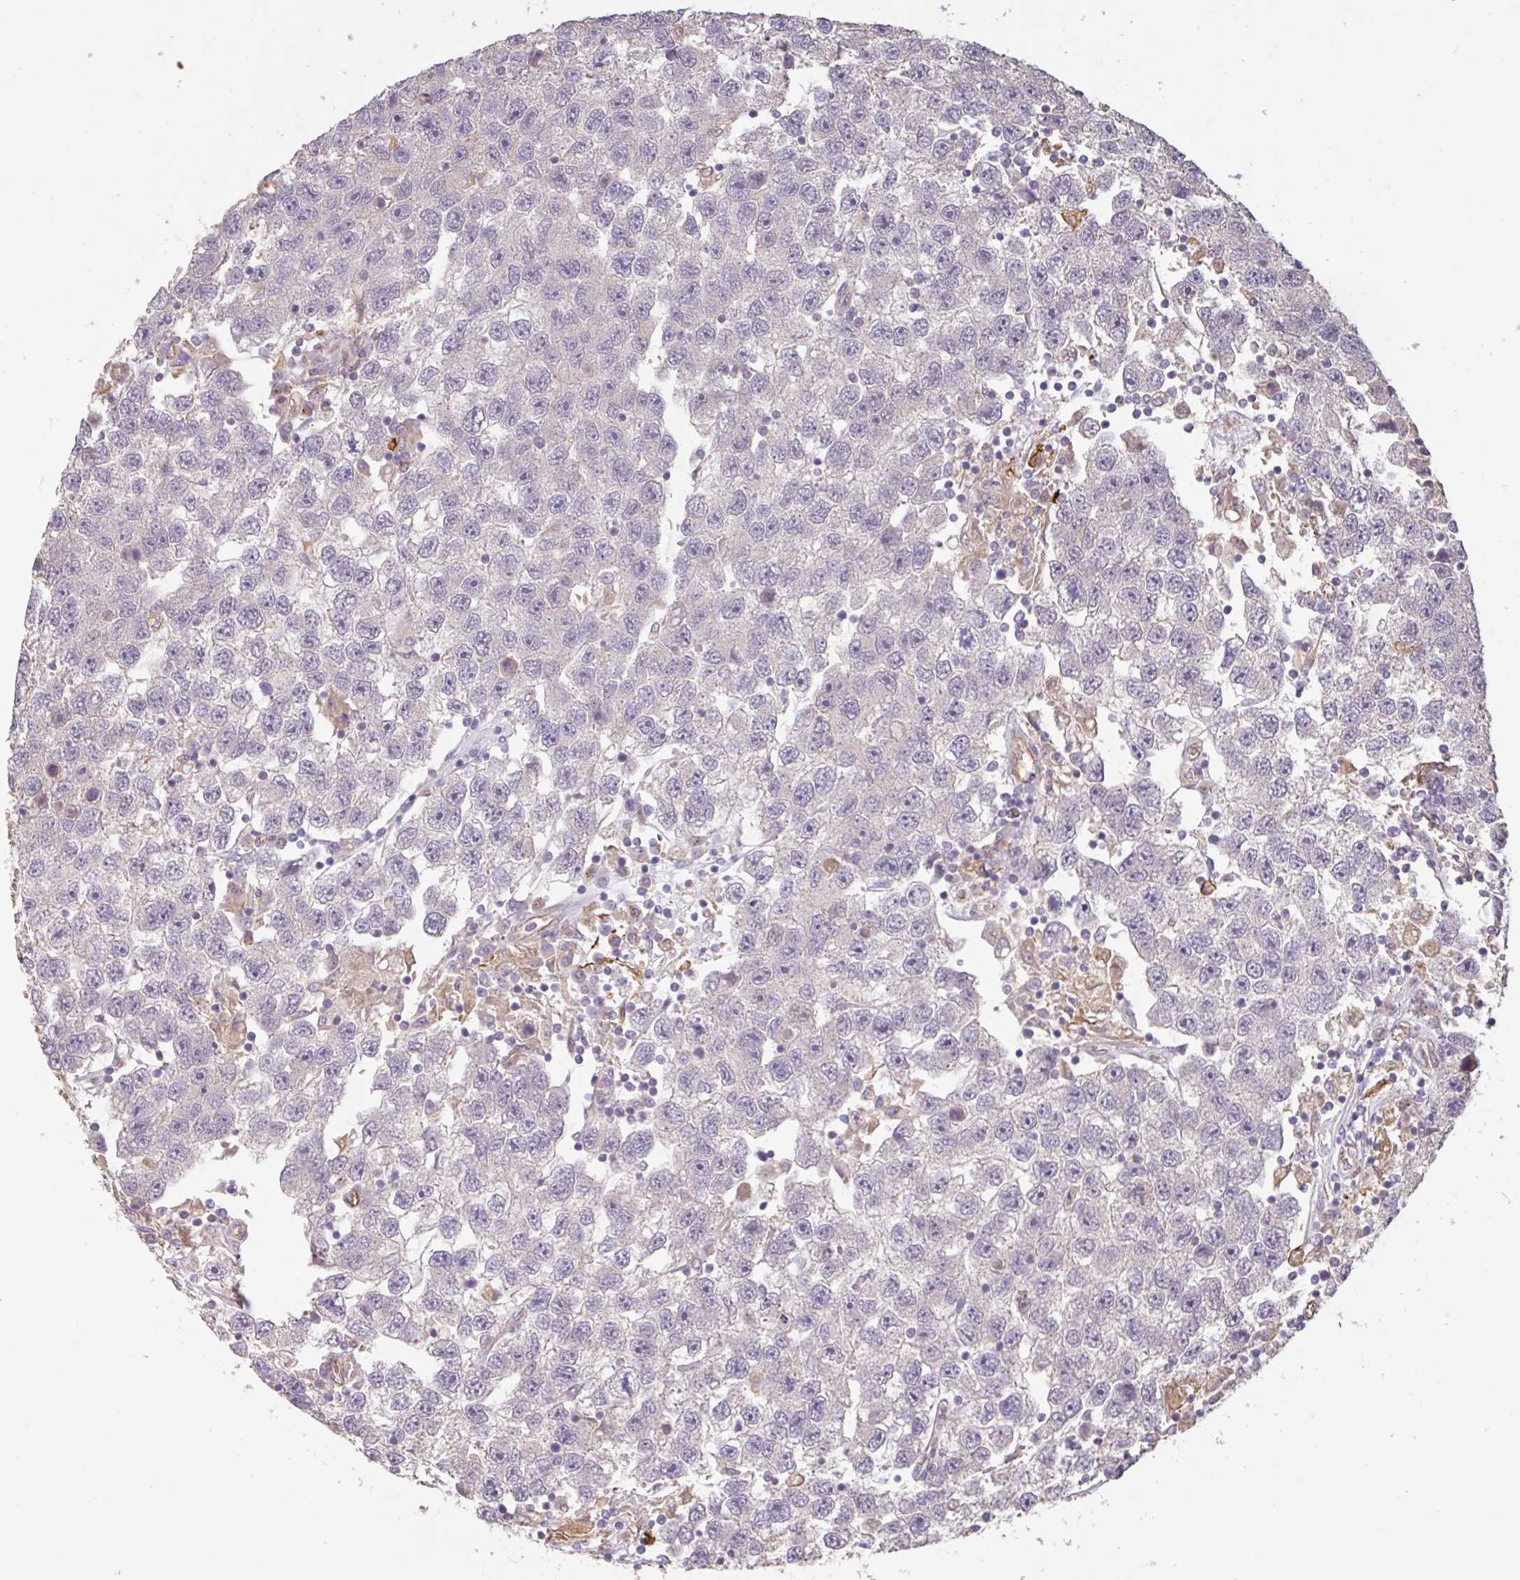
{"staining": {"intensity": "negative", "quantity": "none", "location": "none"}, "tissue": "testis cancer", "cell_type": "Tumor cells", "image_type": "cancer", "snomed": [{"axis": "morphology", "description": "Seminoma, NOS"}, {"axis": "topography", "description": "Testis"}], "caption": "Tumor cells show no significant protein staining in testis cancer.", "gene": "ZNF790", "patient": {"sex": "male", "age": 26}}